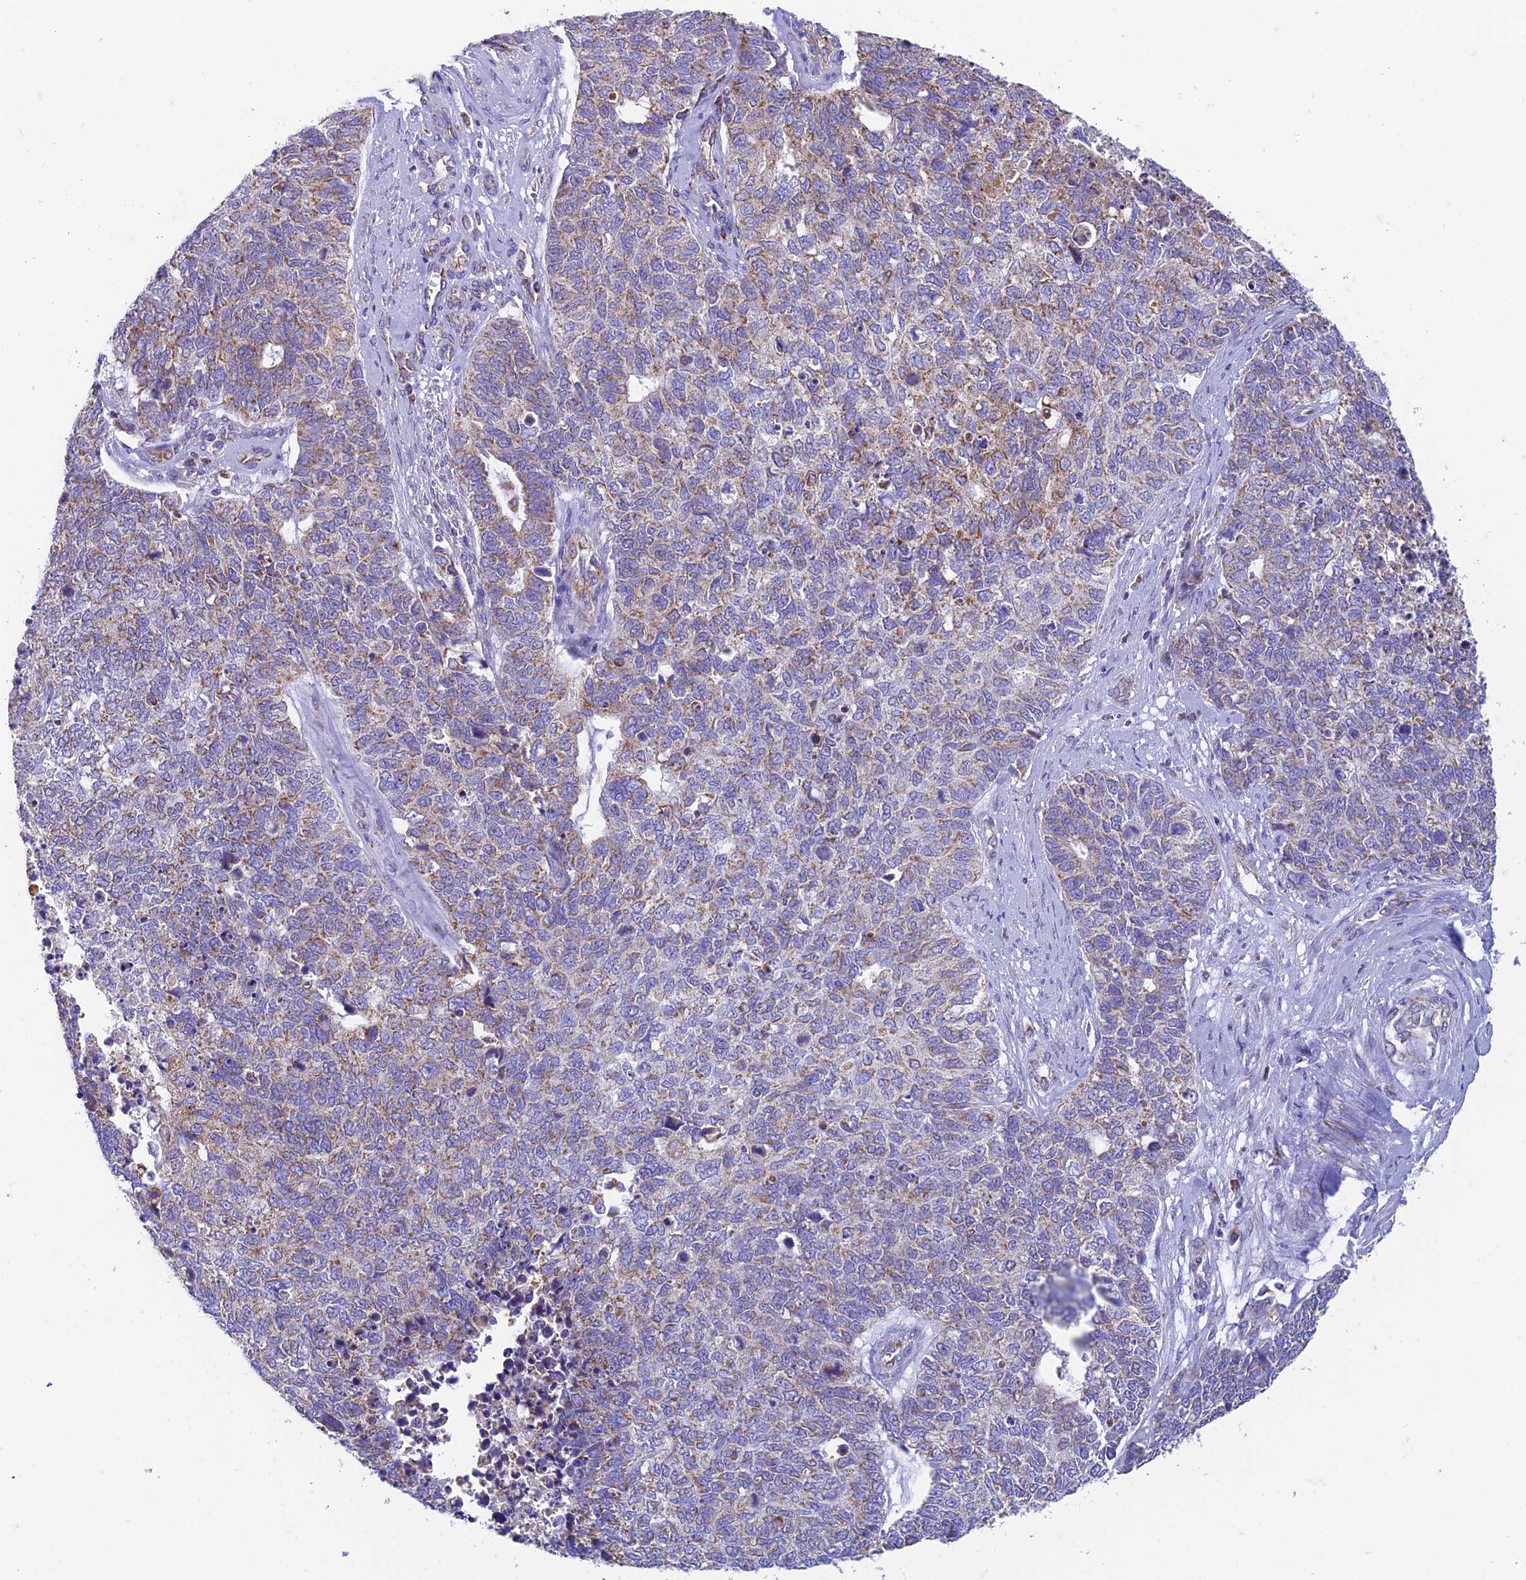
{"staining": {"intensity": "weak", "quantity": "25%-75%", "location": "cytoplasmic/membranous"}, "tissue": "cervical cancer", "cell_type": "Tumor cells", "image_type": "cancer", "snomed": [{"axis": "morphology", "description": "Squamous cell carcinoma, NOS"}, {"axis": "topography", "description": "Cervix"}], "caption": "Immunohistochemical staining of squamous cell carcinoma (cervical) displays weak cytoplasmic/membranous protein expression in approximately 25%-75% of tumor cells.", "gene": "ZNF181", "patient": {"sex": "female", "age": 63}}